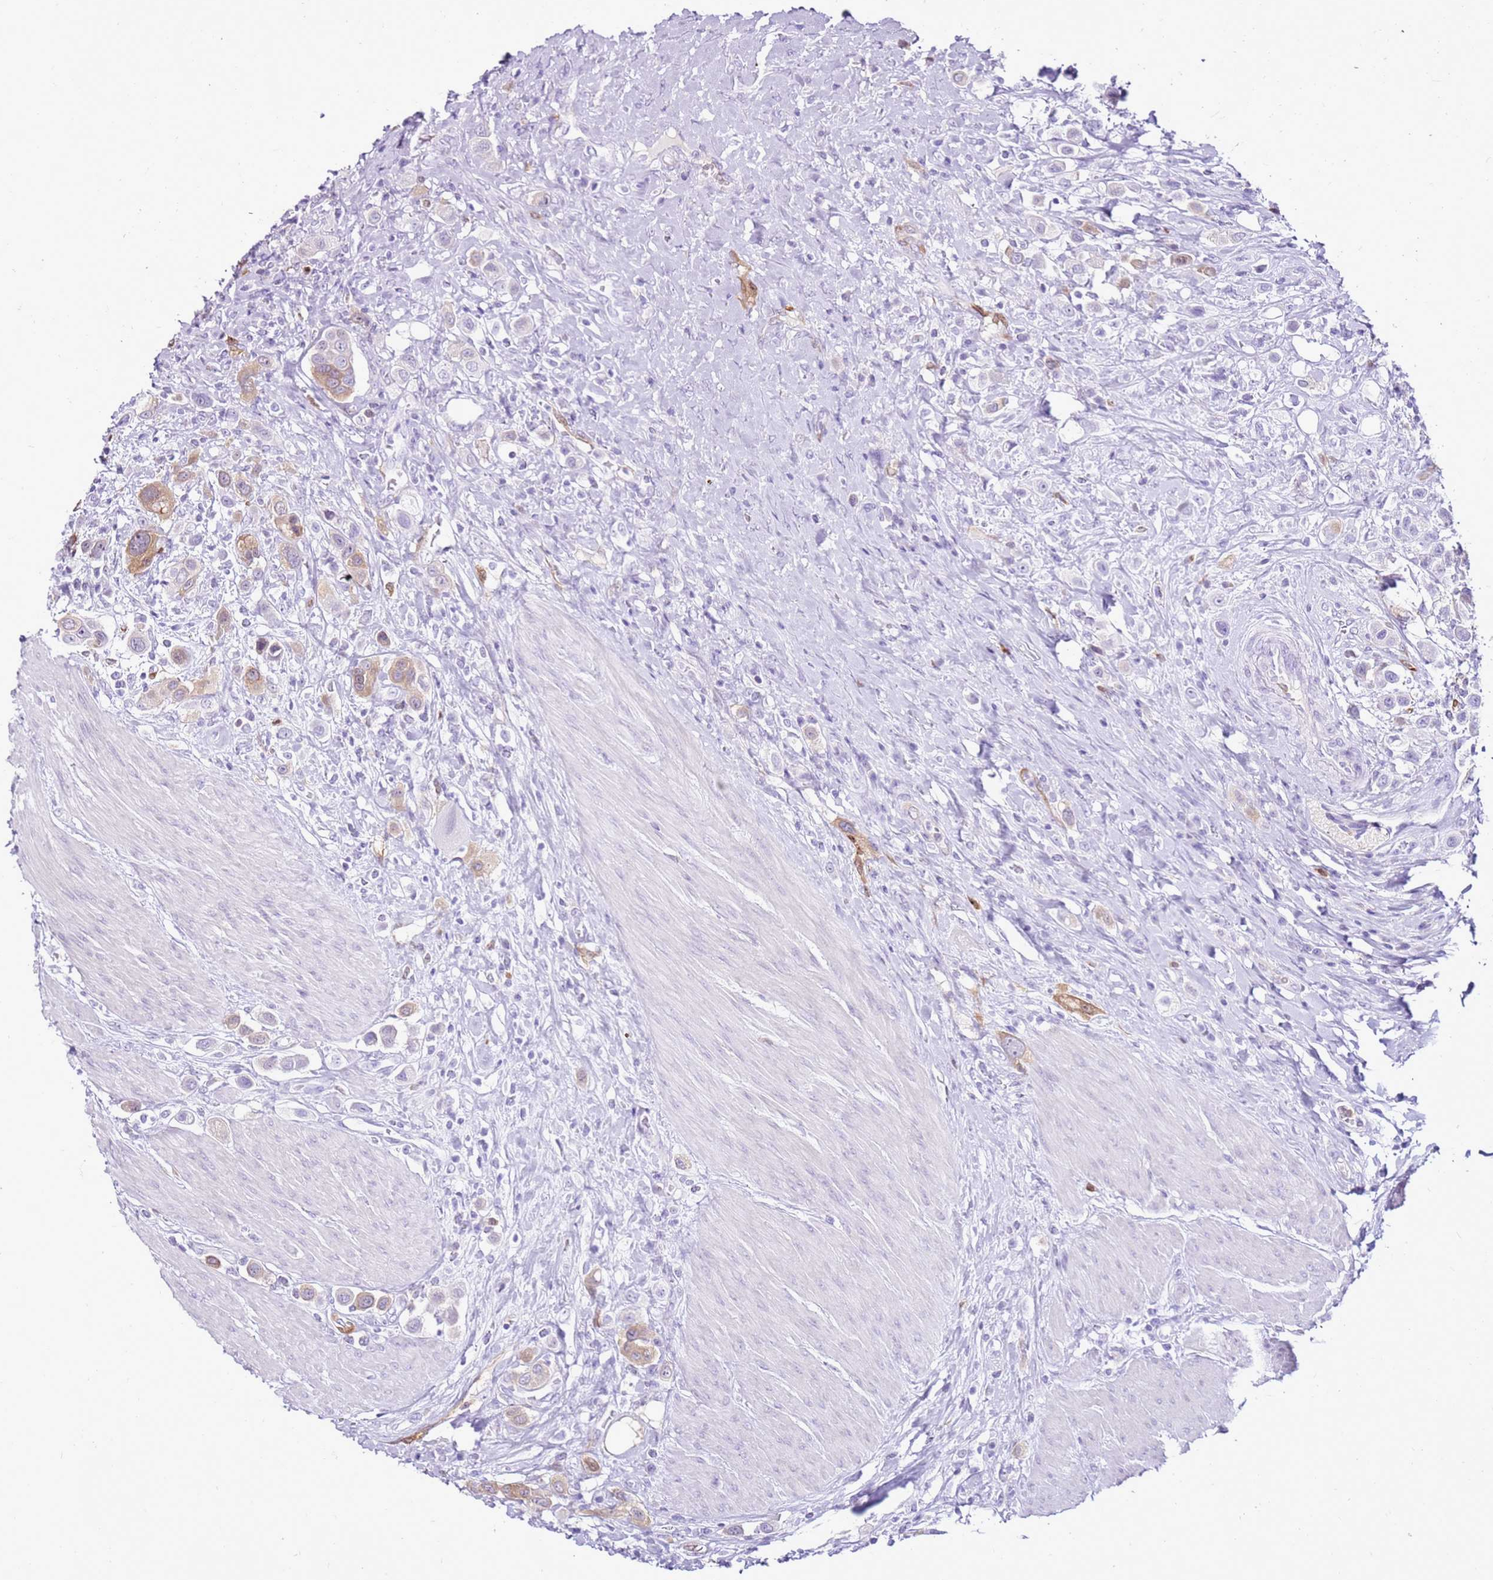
{"staining": {"intensity": "weak", "quantity": "<25%", "location": "cytoplasmic/membranous"}, "tissue": "urothelial cancer", "cell_type": "Tumor cells", "image_type": "cancer", "snomed": [{"axis": "morphology", "description": "Urothelial carcinoma, High grade"}, {"axis": "topography", "description": "Urinary bladder"}], "caption": "DAB immunohistochemical staining of human urothelial cancer exhibits no significant expression in tumor cells.", "gene": "SPC25", "patient": {"sex": "male", "age": 50}}